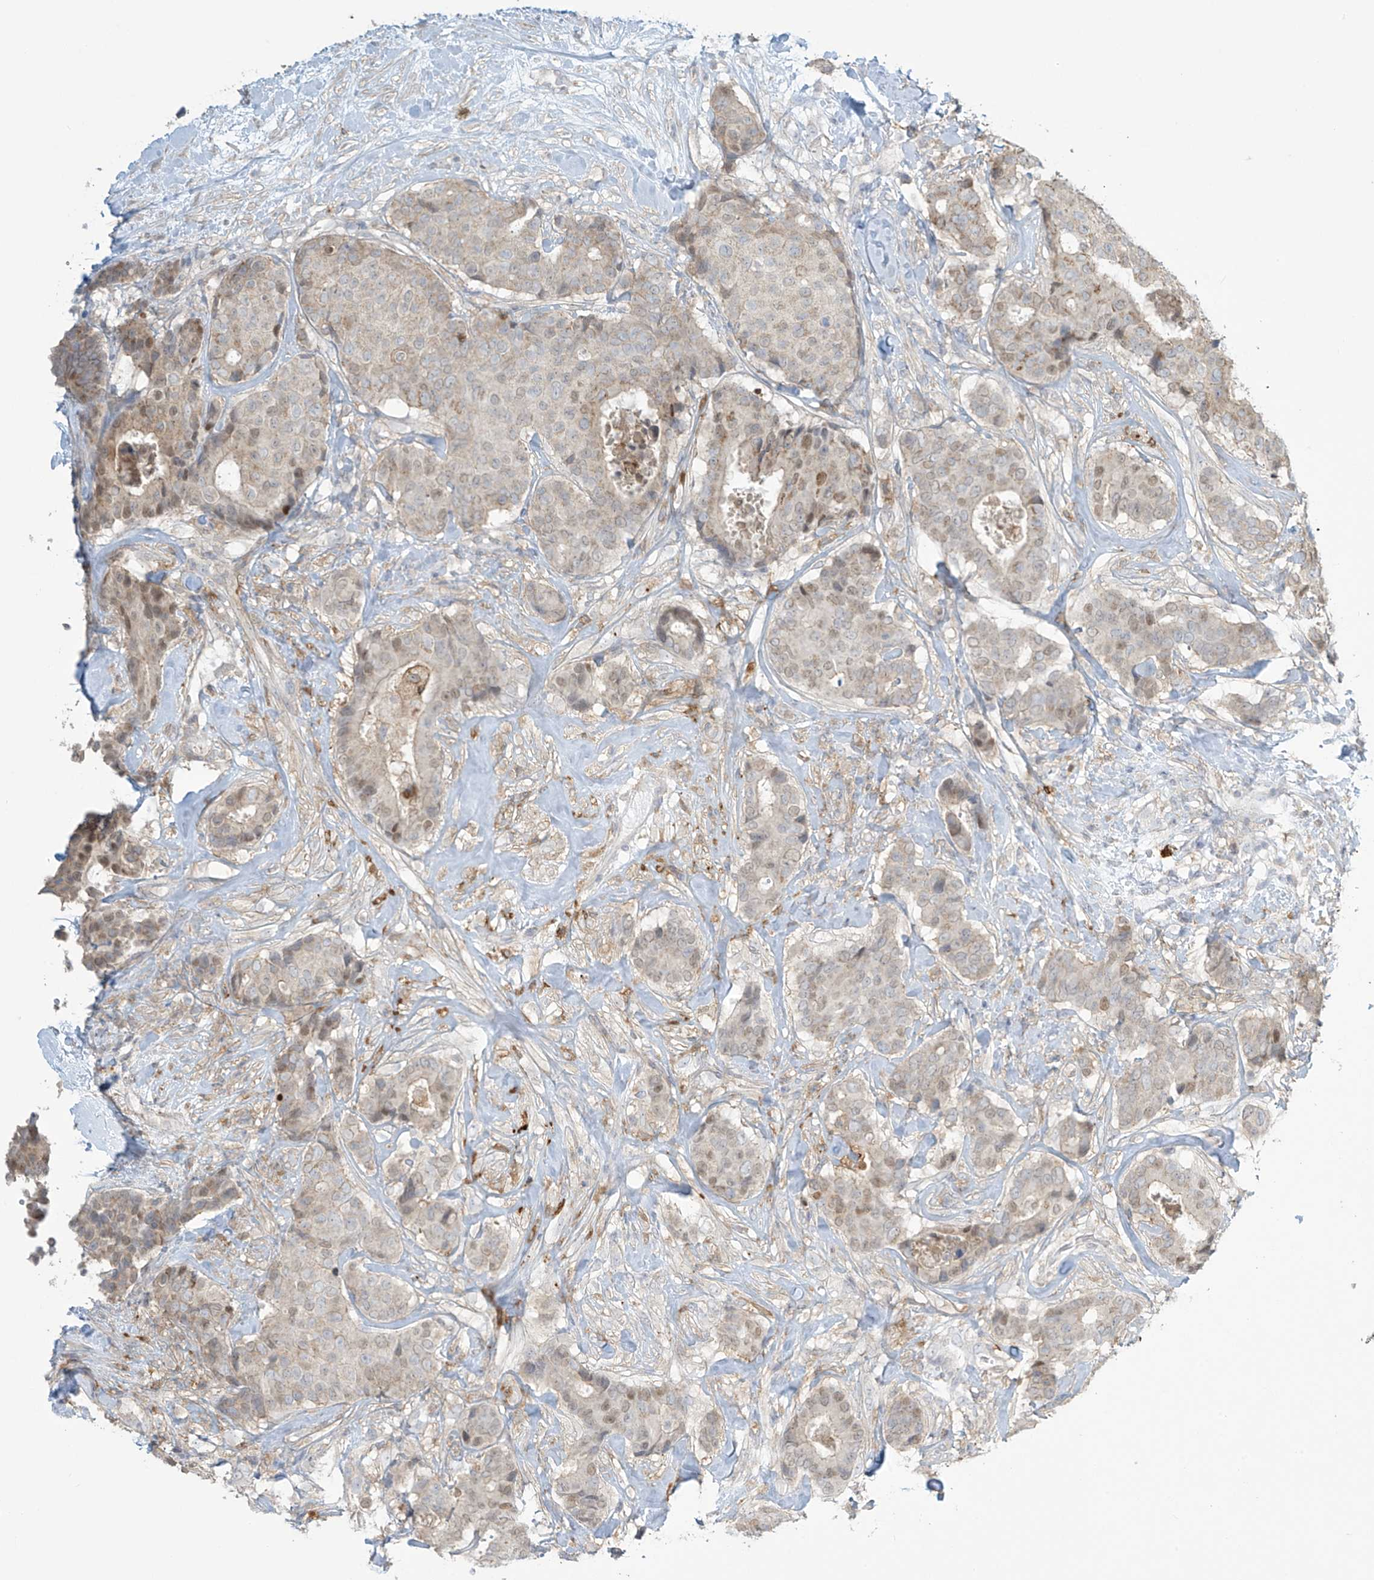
{"staining": {"intensity": "weak", "quantity": "25%-75%", "location": "cytoplasmic/membranous,nuclear"}, "tissue": "breast cancer", "cell_type": "Tumor cells", "image_type": "cancer", "snomed": [{"axis": "morphology", "description": "Duct carcinoma"}, {"axis": "topography", "description": "Breast"}], "caption": "High-magnification brightfield microscopy of breast cancer (invasive ductal carcinoma) stained with DAB (3,3'-diaminobenzidine) (brown) and counterstained with hematoxylin (blue). tumor cells exhibit weak cytoplasmic/membranous and nuclear positivity is present in about25%-75% of cells. (Brightfield microscopy of DAB IHC at high magnification).", "gene": "TAGAP", "patient": {"sex": "female", "age": 75}}